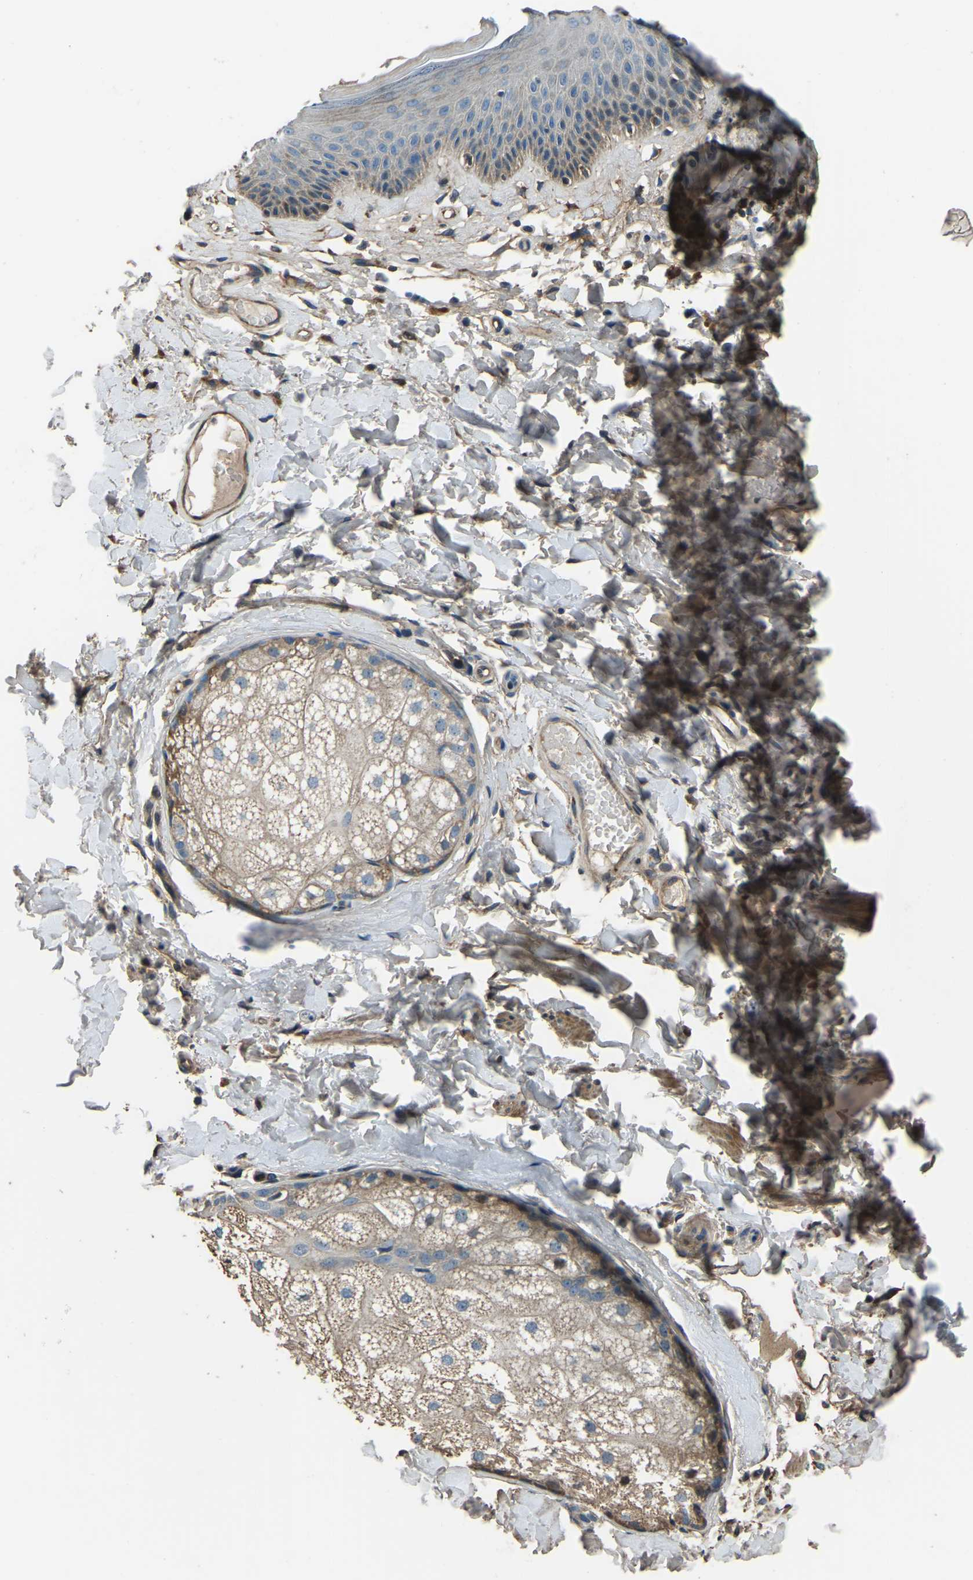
{"staining": {"intensity": "moderate", "quantity": "<25%", "location": "cytoplasmic/membranous"}, "tissue": "skin", "cell_type": "Epidermal cells", "image_type": "normal", "snomed": [{"axis": "morphology", "description": "Normal tissue, NOS"}, {"axis": "topography", "description": "Vulva"}], "caption": "Moderate cytoplasmic/membranous staining is identified in about <25% of epidermal cells in normal skin.", "gene": "COL3A1", "patient": {"sex": "female", "age": 73}}